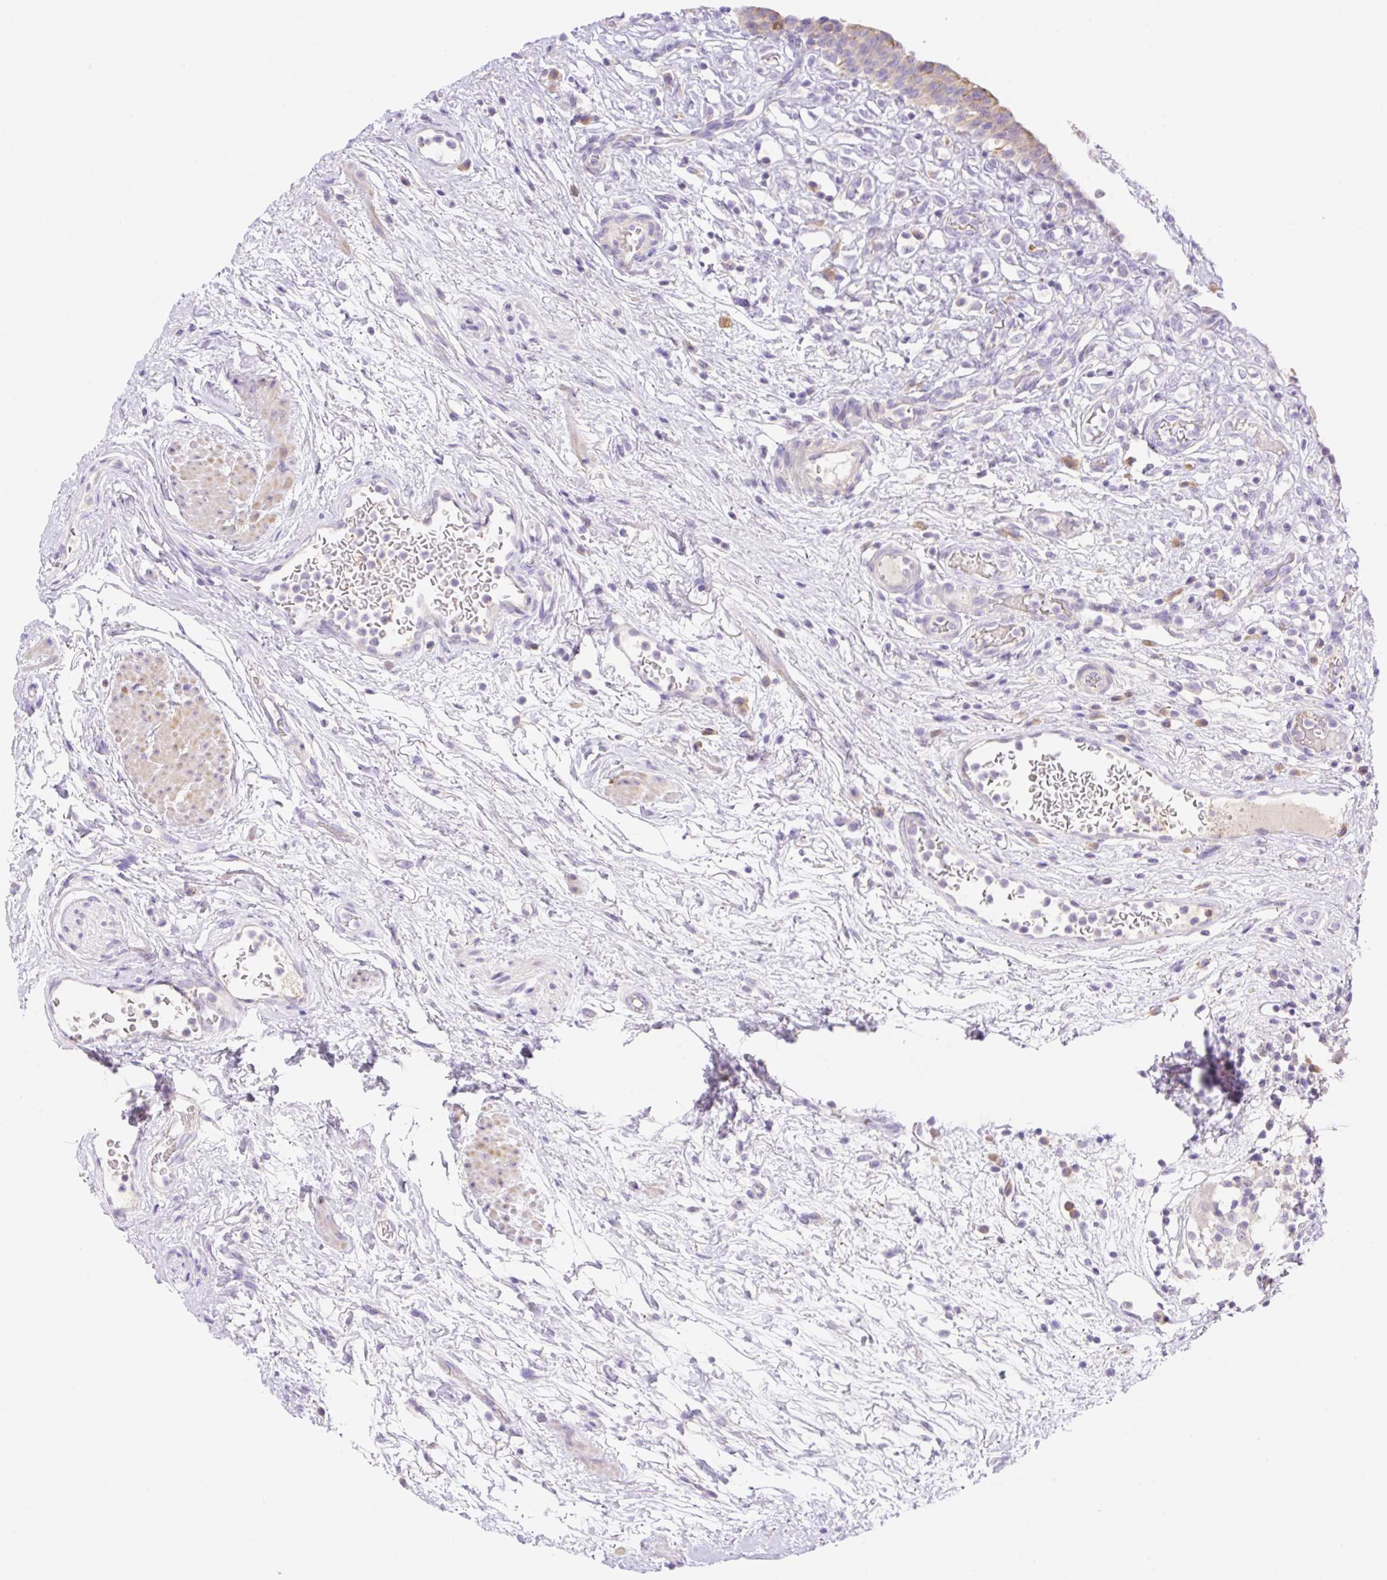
{"staining": {"intensity": "weak", "quantity": "<25%", "location": "cytoplasmic/membranous"}, "tissue": "urinary bladder", "cell_type": "Urothelial cells", "image_type": "normal", "snomed": [{"axis": "morphology", "description": "Normal tissue, NOS"}, {"axis": "topography", "description": "Urinary bladder"}], "caption": "The image exhibits no staining of urothelial cells in benign urinary bladder. (DAB immunohistochemistry (IHC), high magnification).", "gene": "DENND5A", "patient": {"sex": "male", "age": 71}}